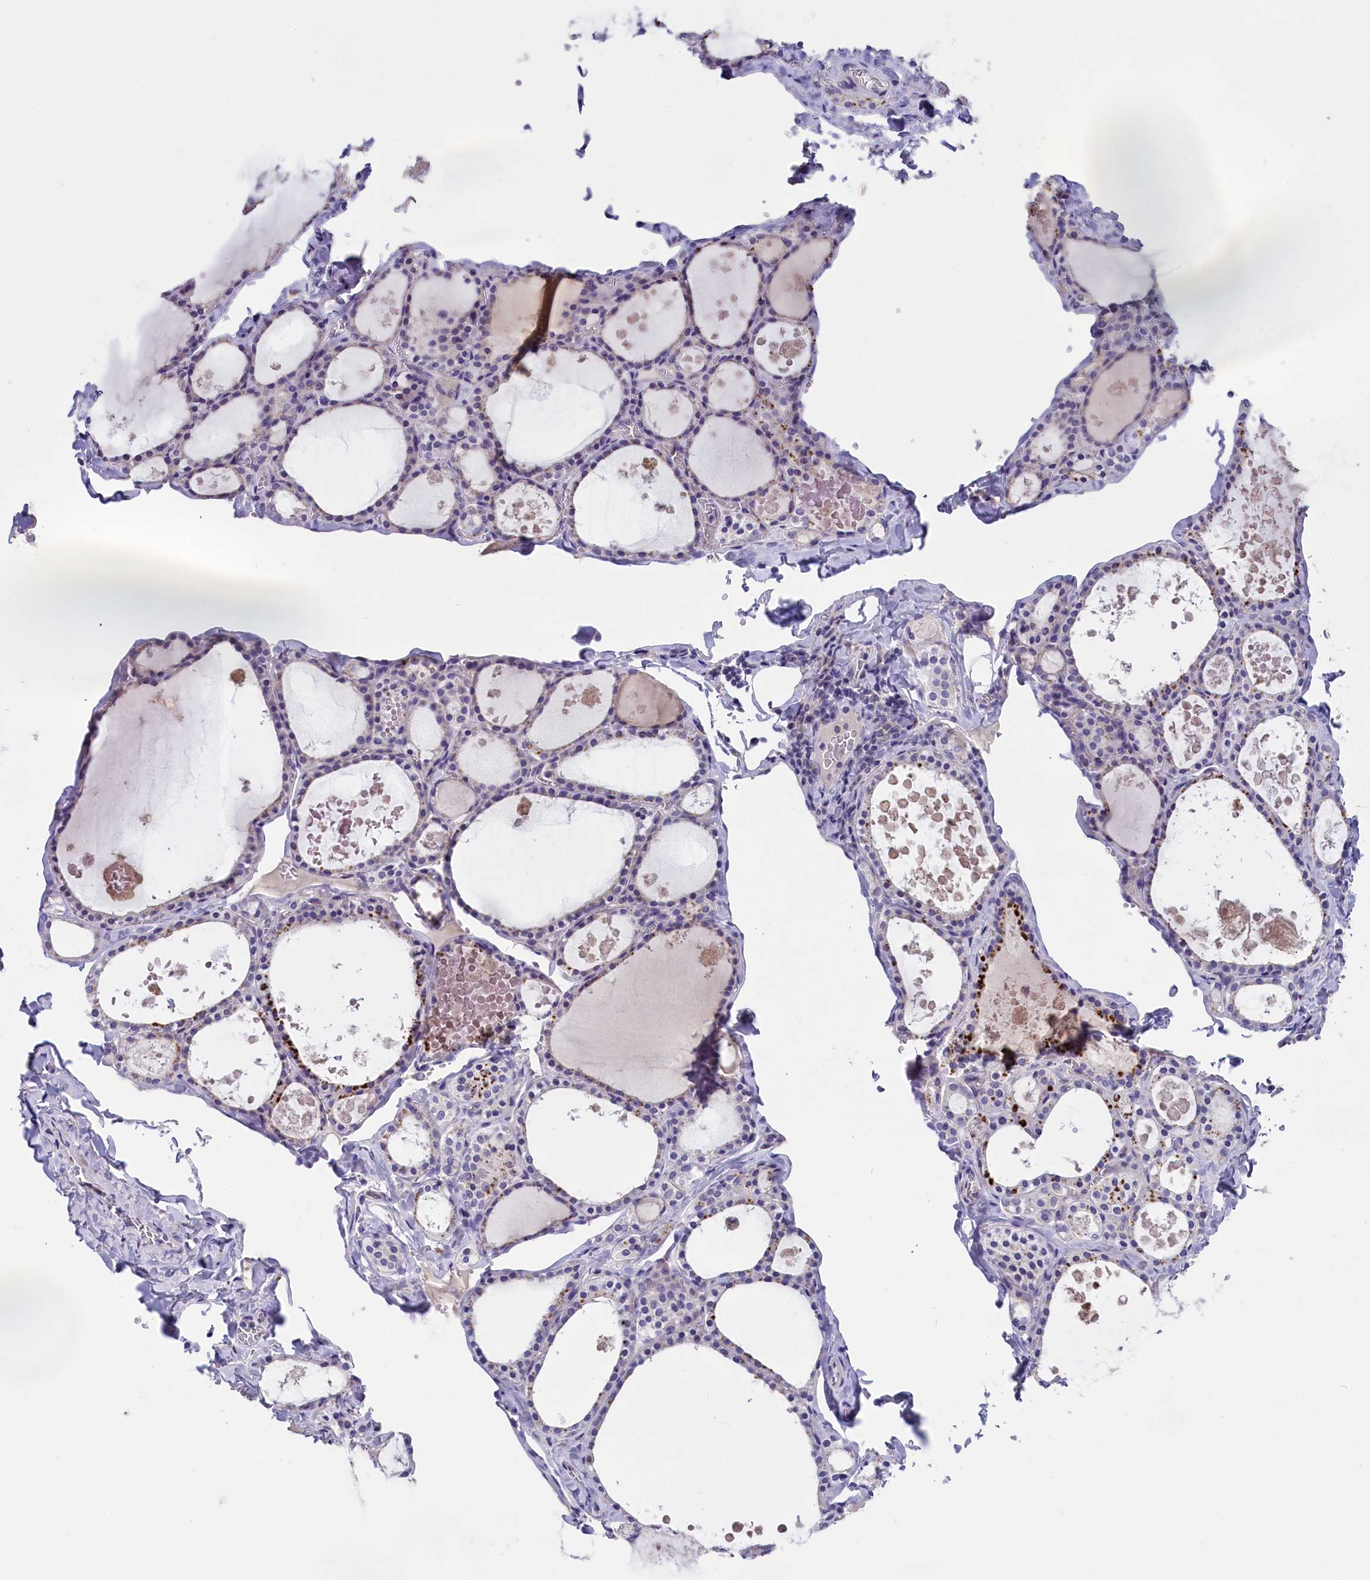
{"staining": {"intensity": "weak", "quantity": "<25%", "location": "cytoplasmic/membranous"}, "tissue": "thyroid gland", "cell_type": "Glandular cells", "image_type": "normal", "snomed": [{"axis": "morphology", "description": "Normal tissue, NOS"}, {"axis": "topography", "description": "Thyroid gland"}], "caption": "Micrograph shows no protein staining in glandular cells of benign thyroid gland.", "gene": "ENPP6", "patient": {"sex": "male", "age": 56}}